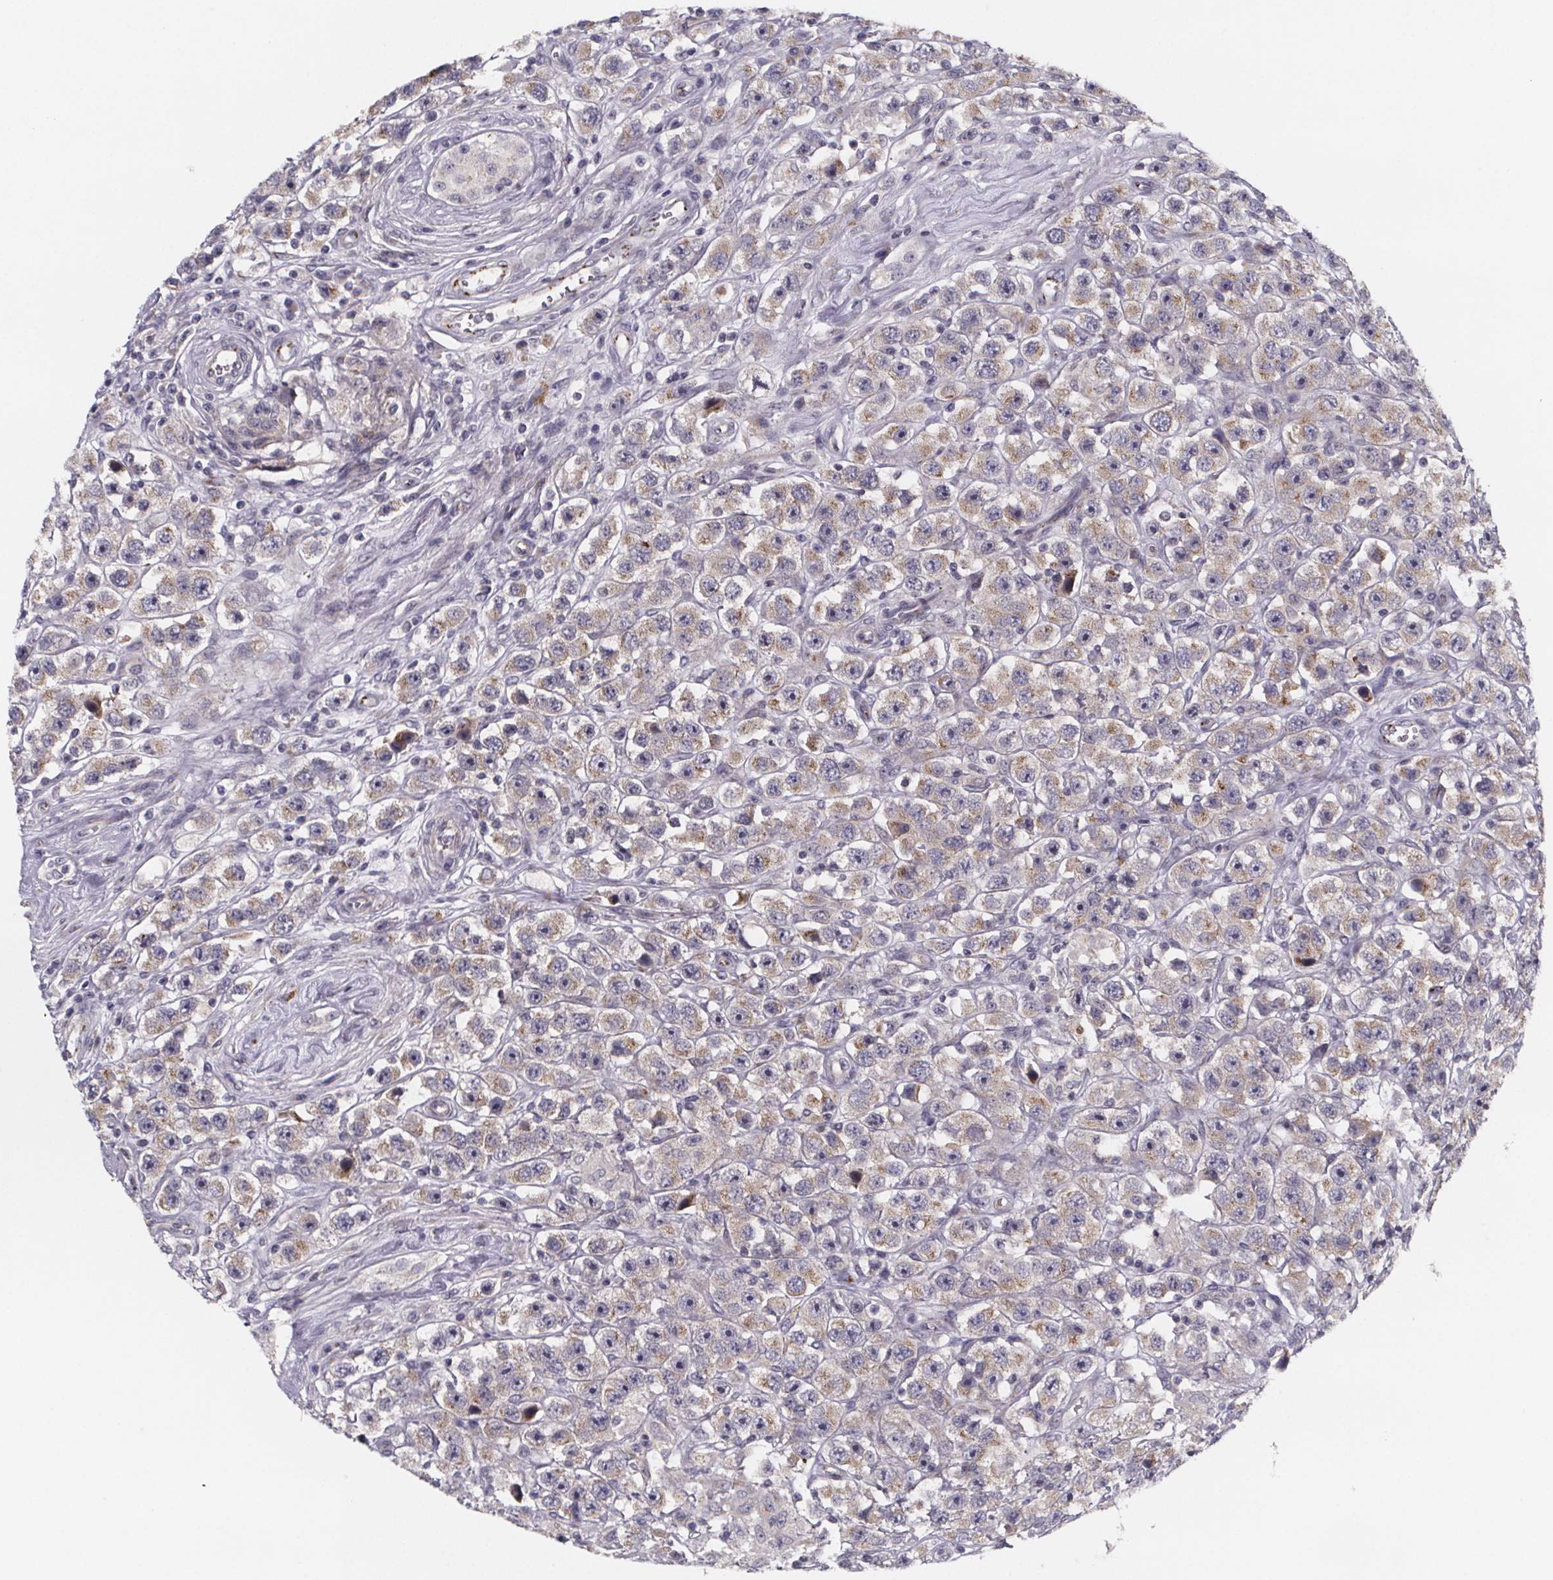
{"staining": {"intensity": "moderate", "quantity": "25%-75%", "location": "cytoplasmic/membranous"}, "tissue": "testis cancer", "cell_type": "Tumor cells", "image_type": "cancer", "snomed": [{"axis": "morphology", "description": "Seminoma, NOS"}, {"axis": "topography", "description": "Testis"}], "caption": "This micrograph exhibits immunohistochemistry (IHC) staining of human testis cancer, with medium moderate cytoplasmic/membranous expression in about 25%-75% of tumor cells.", "gene": "NDST1", "patient": {"sex": "male", "age": 45}}